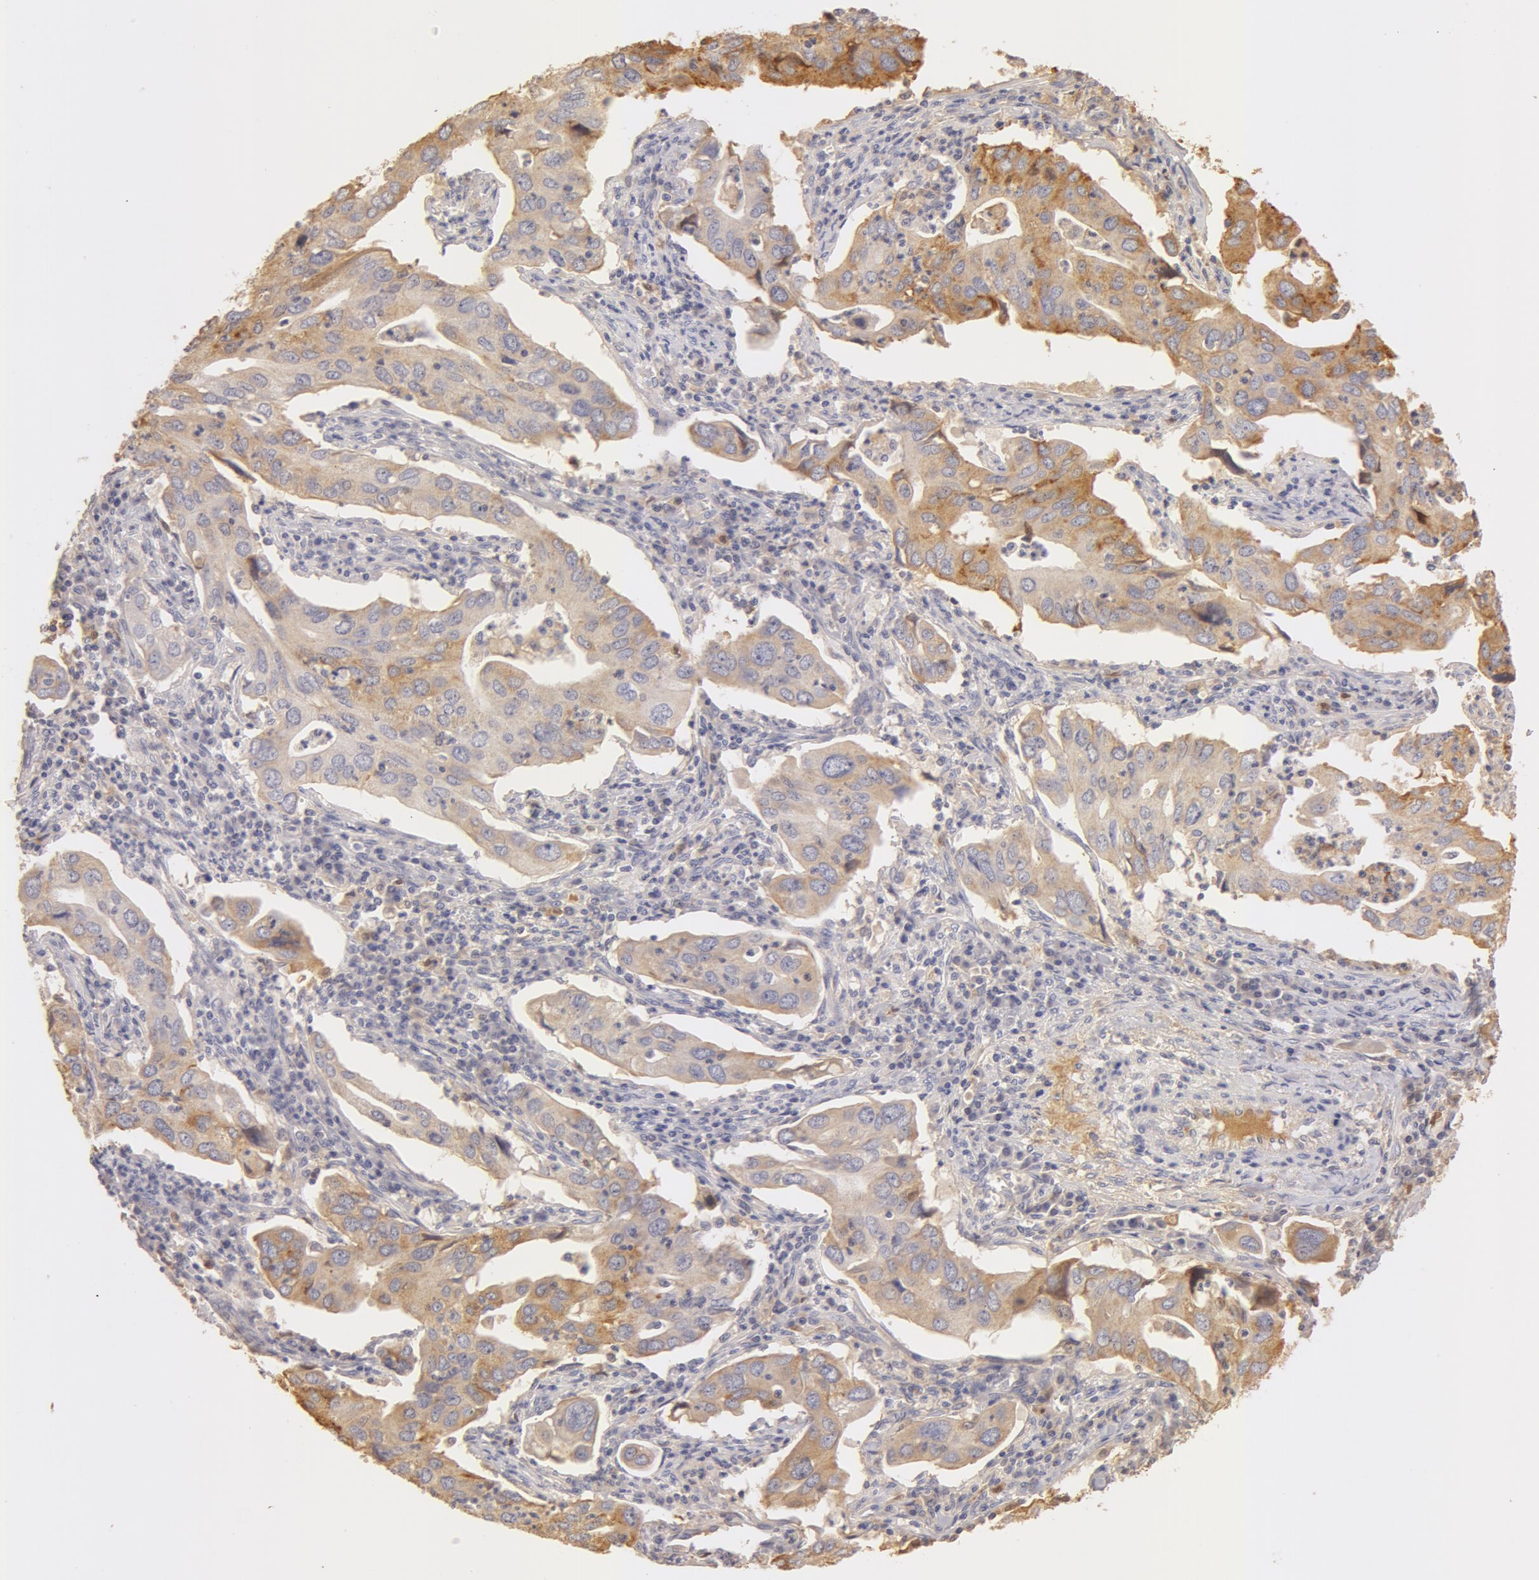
{"staining": {"intensity": "weak", "quantity": ">75%", "location": "cytoplasmic/membranous"}, "tissue": "lung cancer", "cell_type": "Tumor cells", "image_type": "cancer", "snomed": [{"axis": "morphology", "description": "Adenocarcinoma, NOS"}, {"axis": "topography", "description": "Lung"}], "caption": "High-magnification brightfield microscopy of adenocarcinoma (lung) stained with DAB (3,3'-diaminobenzidine) (brown) and counterstained with hematoxylin (blue). tumor cells exhibit weak cytoplasmic/membranous staining is identified in approximately>75% of cells. (Brightfield microscopy of DAB IHC at high magnification).", "gene": "TF", "patient": {"sex": "male", "age": 48}}